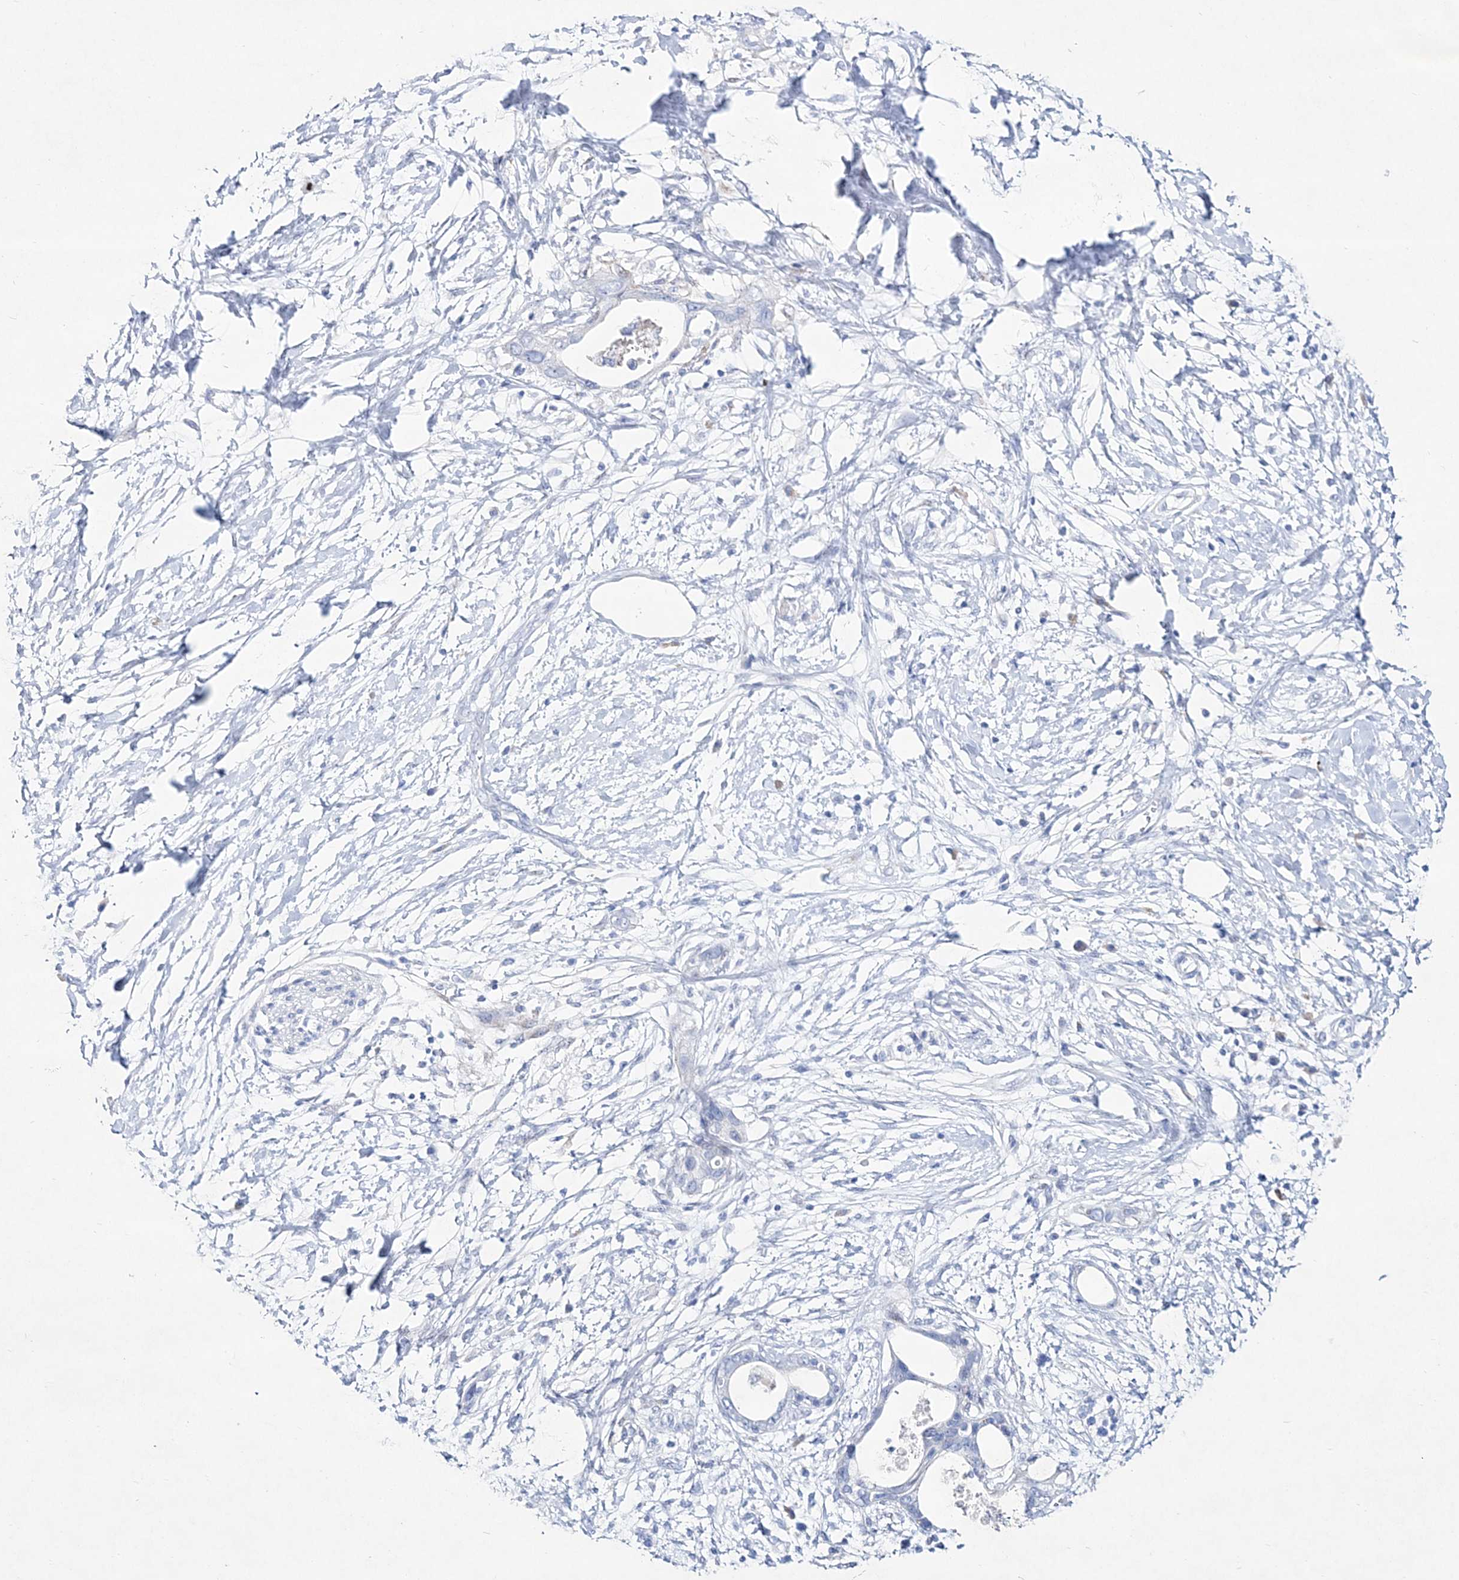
{"staining": {"intensity": "negative", "quantity": "none", "location": "none"}, "tissue": "pancreatic cancer", "cell_type": "Tumor cells", "image_type": "cancer", "snomed": [{"axis": "morphology", "description": "Normal tissue, NOS"}, {"axis": "morphology", "description": "Adenocarcinoma, NOS"}, {"axis": "topography", "description": "Pancreas"}, {"axis": "topography", "description": "Peripheral nerve tissue"}], "caption": "This is an immunohistochemistry (IHC) histopathology image of pancreatic cancer. There is no expression in tumor cells.", "gene": "SPINK7", "patient": {"sex": "male", "age": 59}}